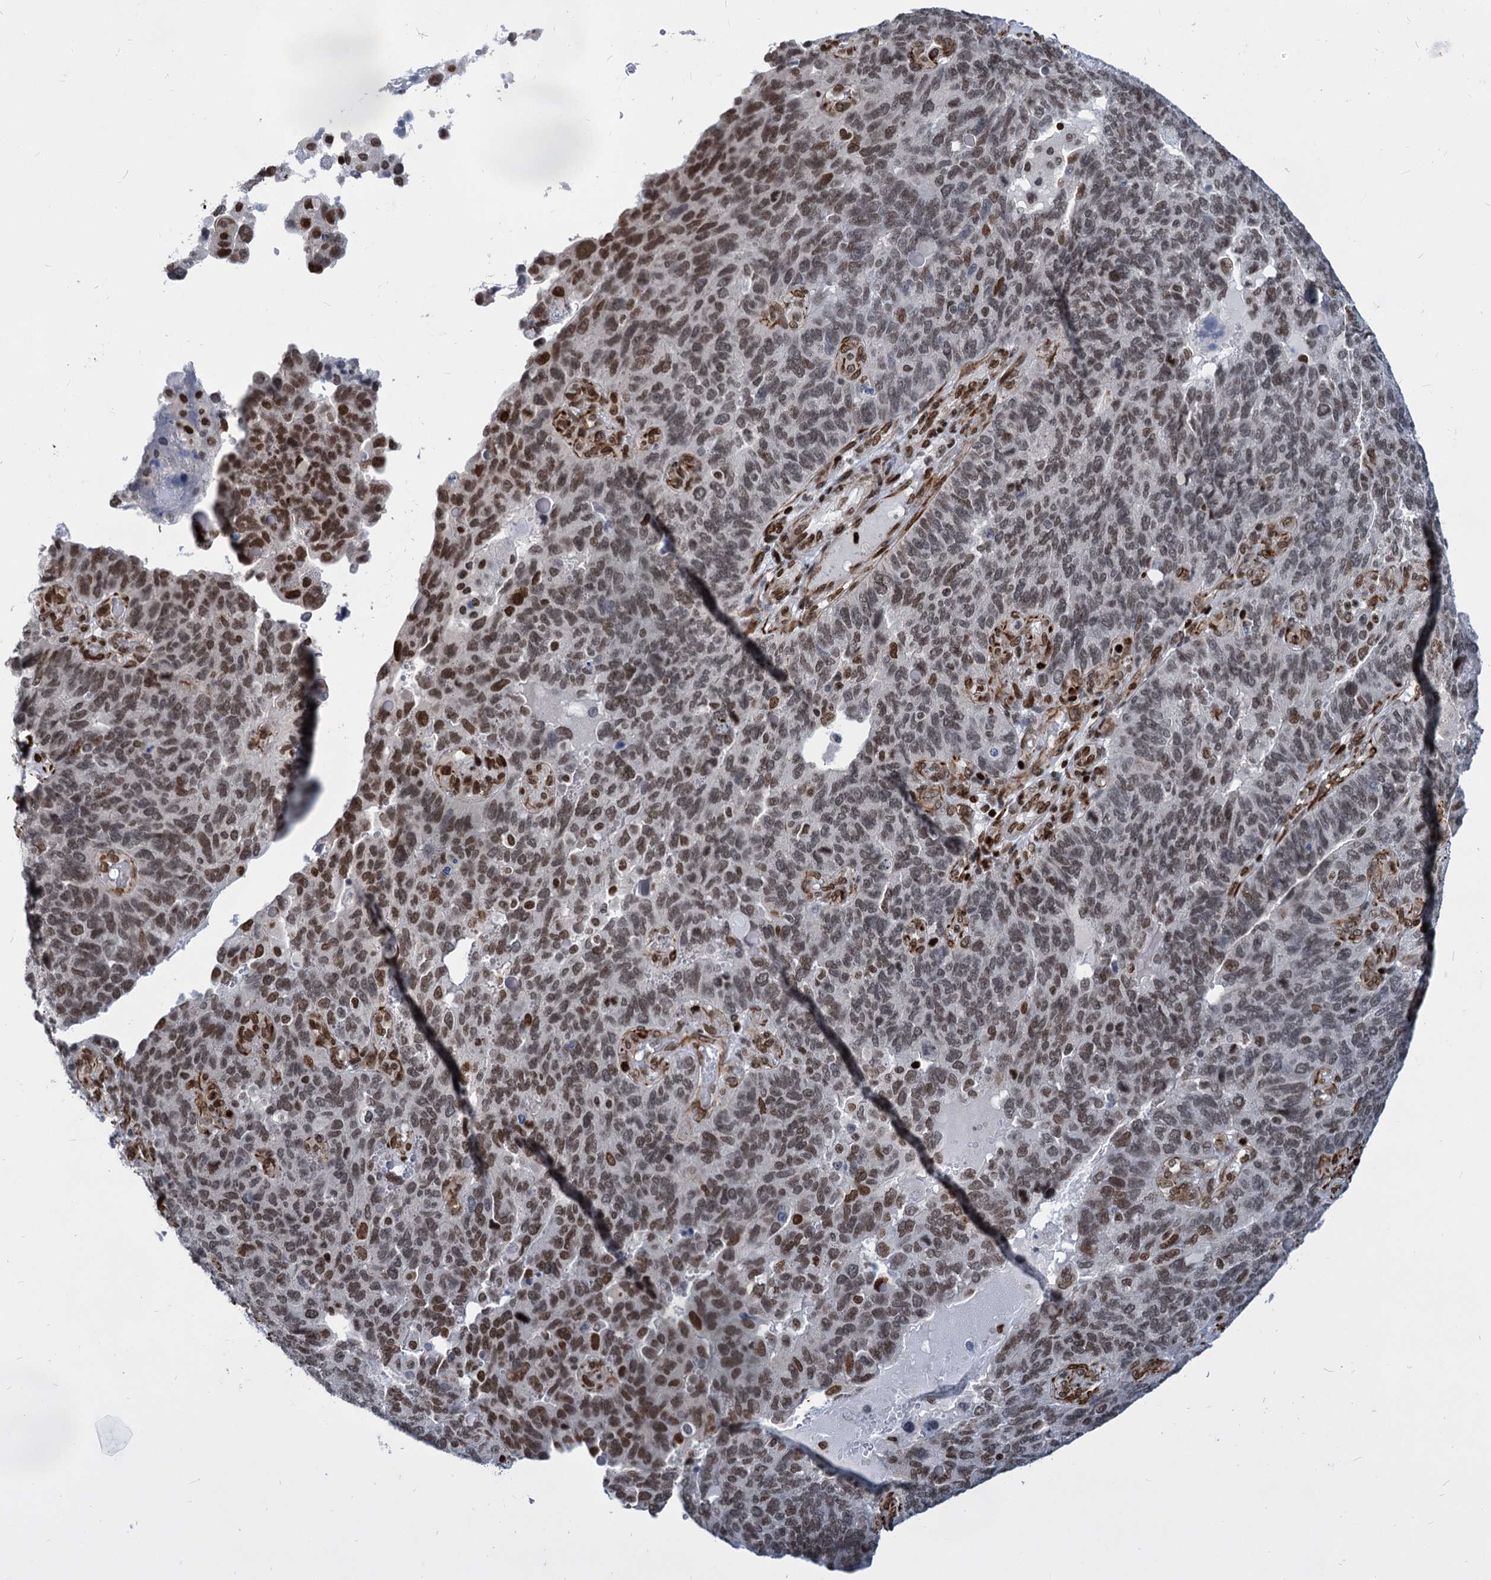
{"staining": {"intensity": "moderate", "quantity": ">75%", "location": "nuclear"}, "tissue": "endometrial cancer", "cell_type": "Tumor cells", "image_type": "cancer", "snomed": [{"axis": "morphology", "description": "Adenocarcinoma, NOS"}, {"axis": "topography", "description": "Endometrium"}], "caption": "Adenocarcinoma (endometrial) stained with a brown dye displays moderate nuclear positive positivity in approximately >75% of tumor cells.", "gene": "MECP2", "patient": {"sex": "female", "age": 66}}